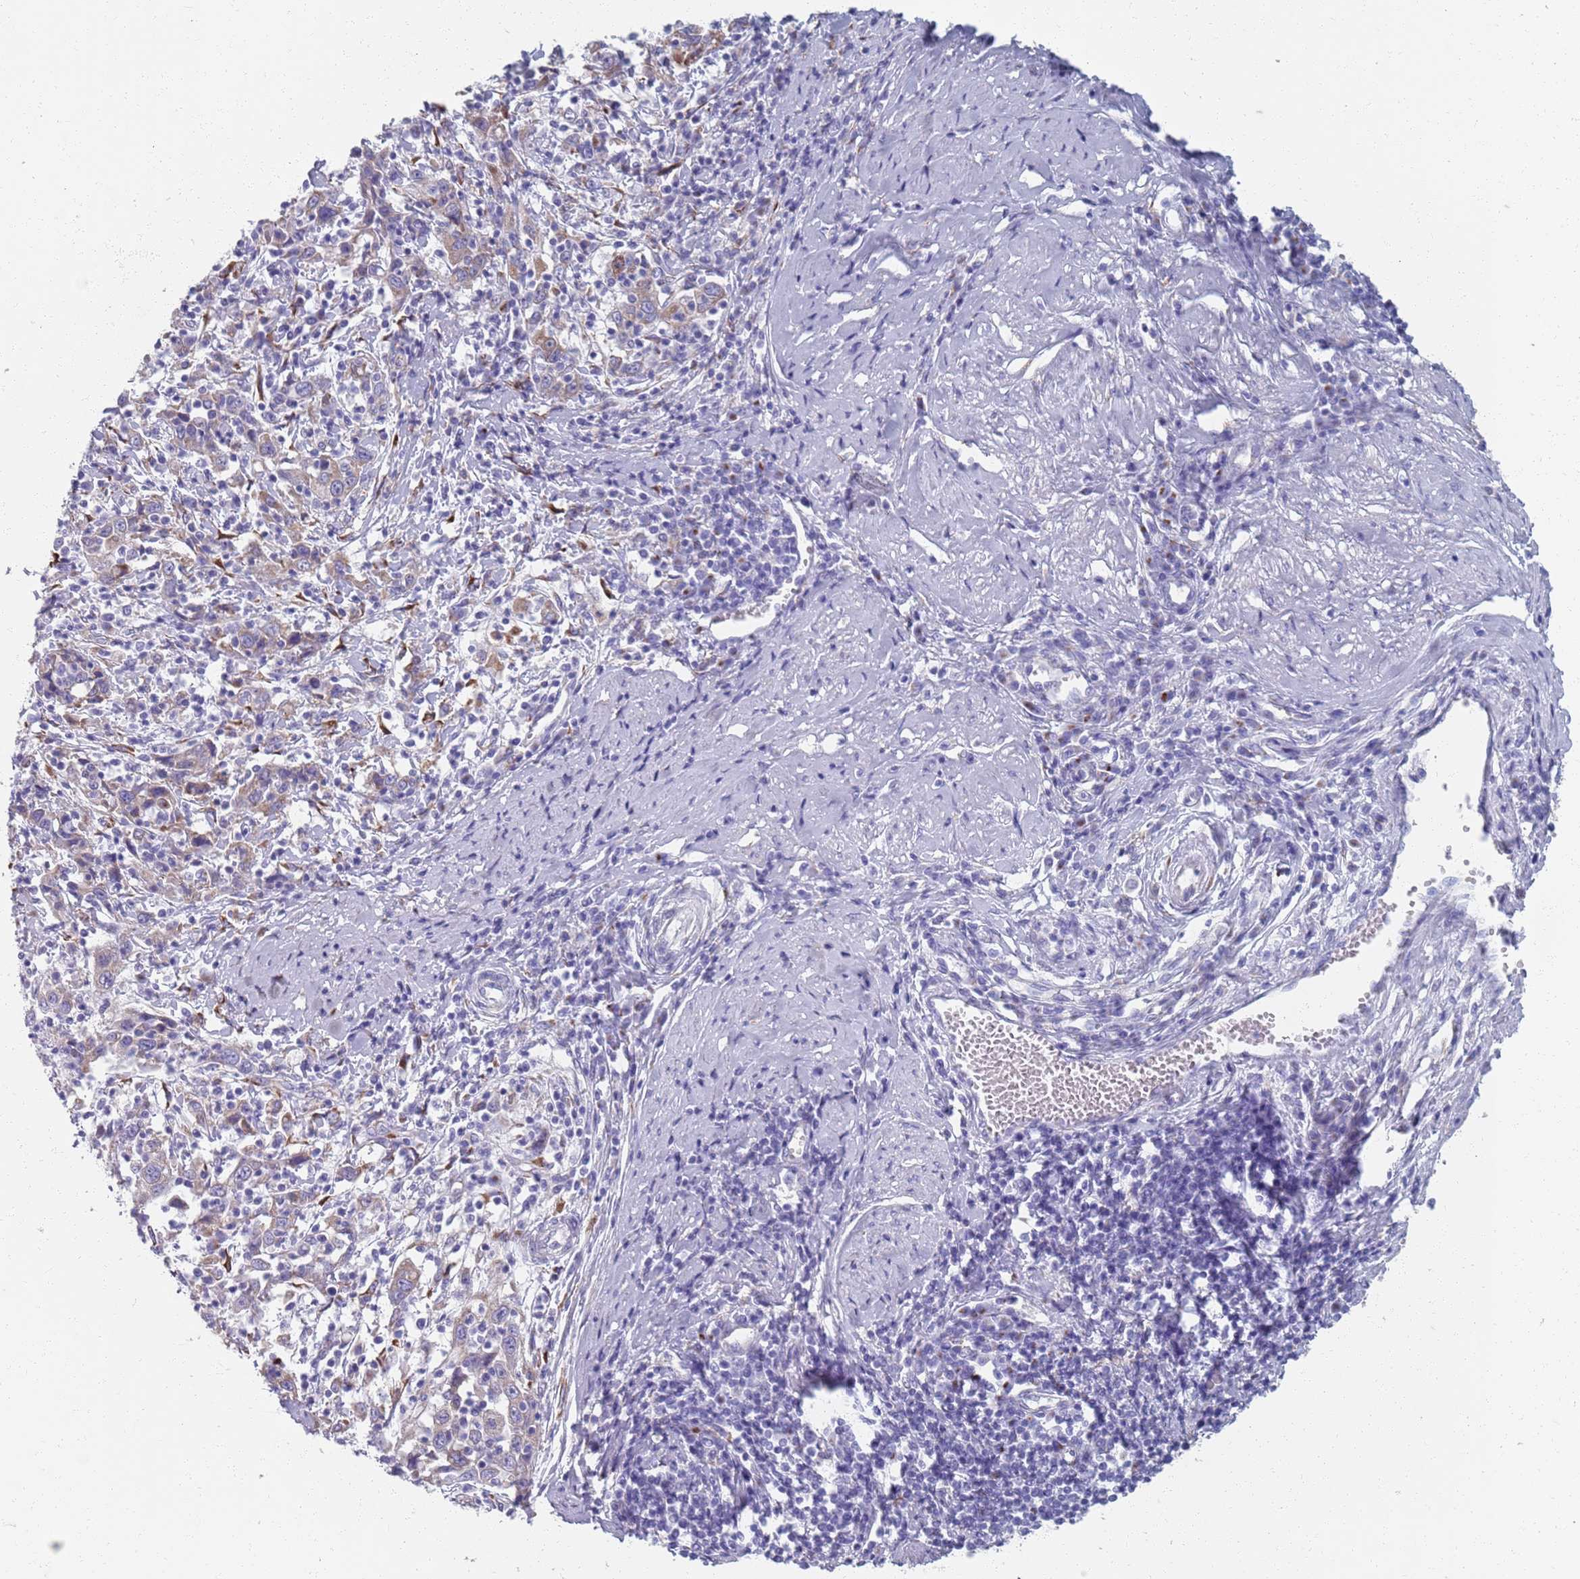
{"staining": {"intensity": "weak", "quantity": "25%-75%", "location": "cytoplasmic/membranous"}, "tissue": "cervical cancer", "cell_type": "Tumor cells", "image_type": "cancer", "snomed": [{"axis": "morphology", "description": "Squamous cell carcinoma, NOS"}, {"axis": "topography", "description": "Cervix"}], "caption": "This histopathology image shows IHC staining of cervical cancer (squamous cell carcinoma), with low weak cytoplasmic/membranous staining in approximately 25%-75% of tumor cells.", "gene": "PLOD1", "patient": {"sex": "female", "age": 46}}